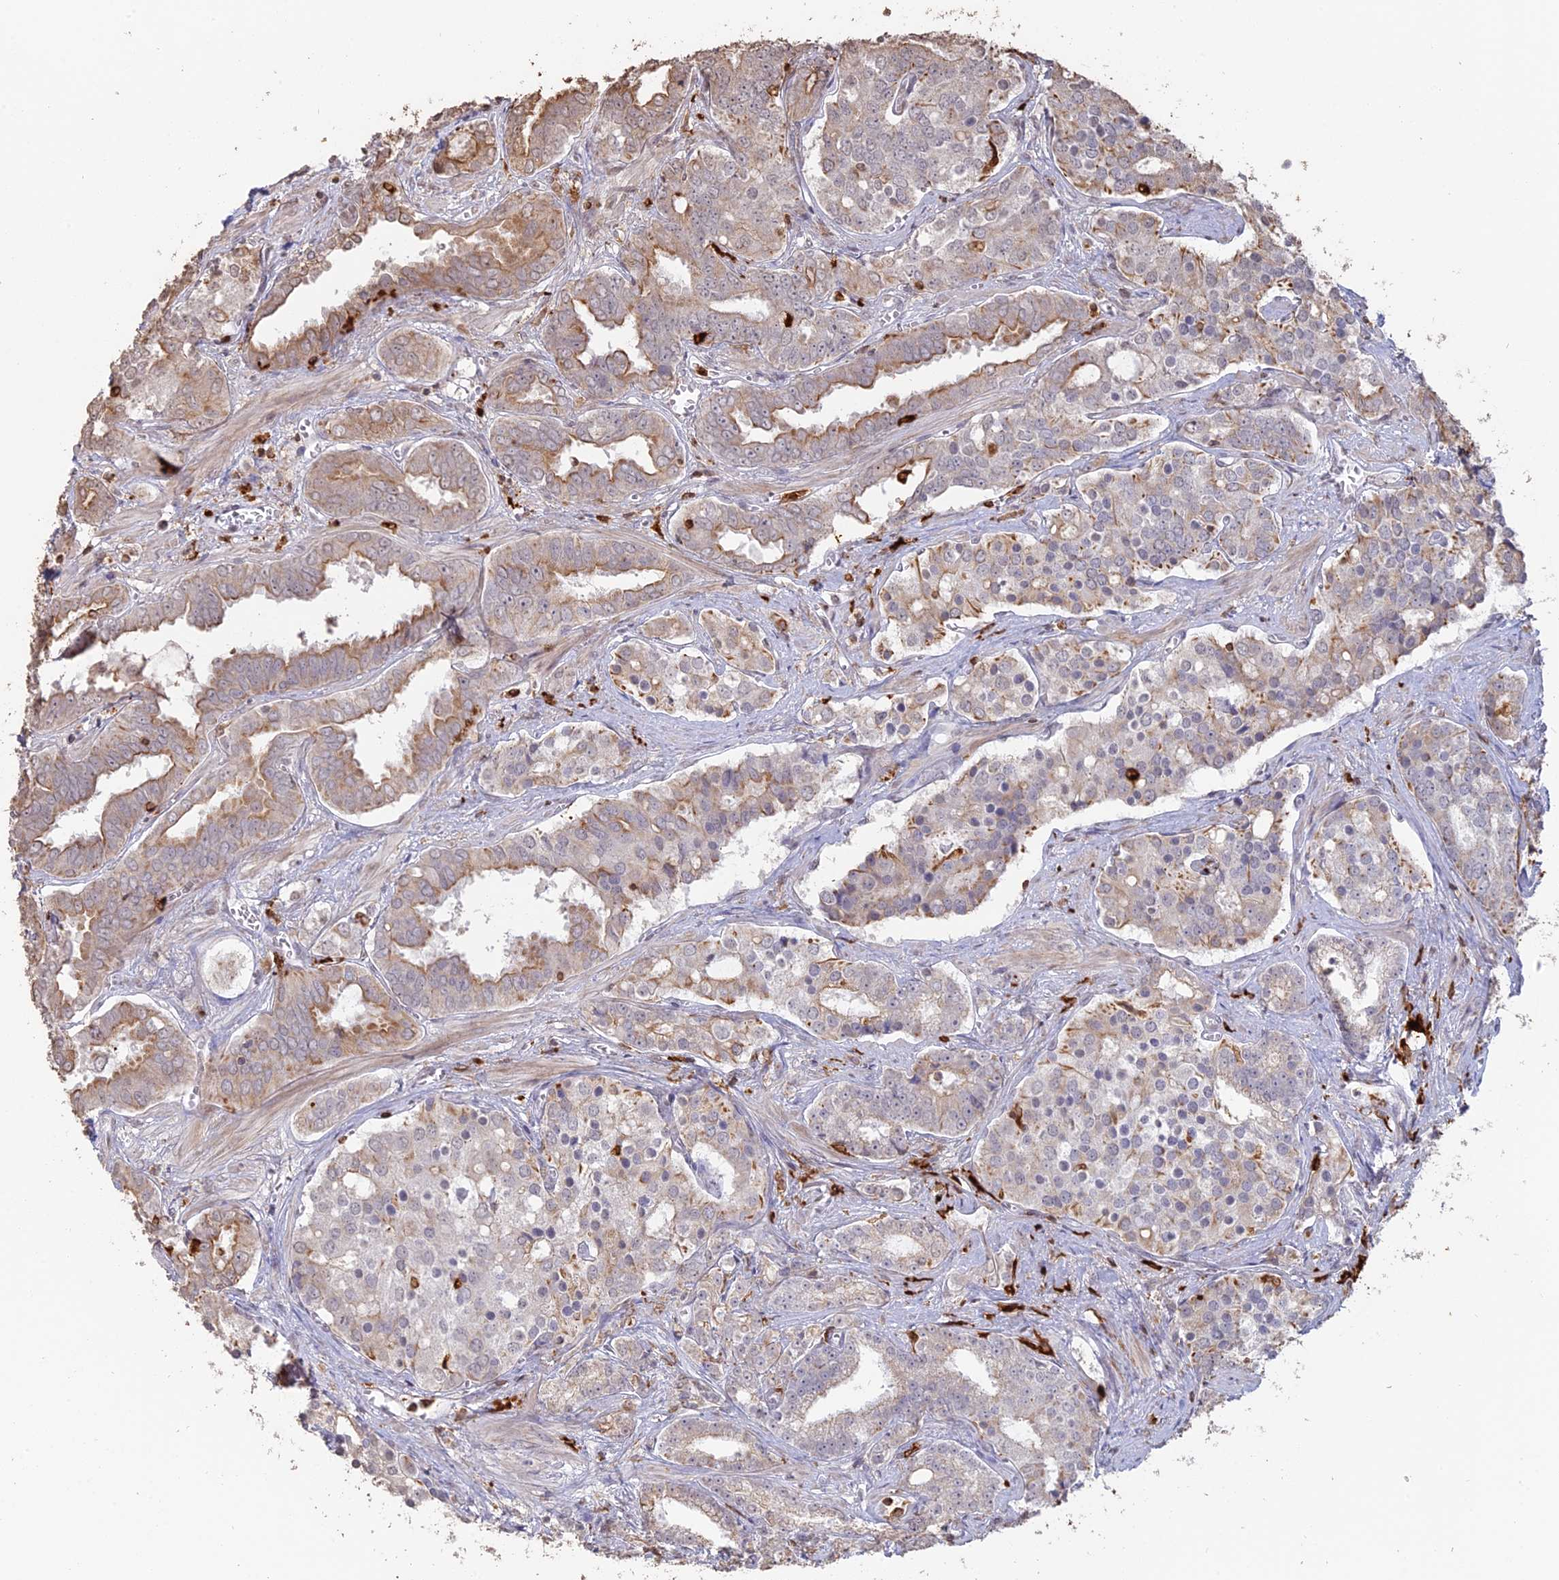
{"staining": {"intensity": "weak", "quantity": "<25%", "location": "cytoplasmic/membranous"}, "tissue": "prostate cancer", "cell_type": "Tumor cells", "image_type": "cancer", "snomed": [{"axis": "morphology", "description": "Adenocarcinoma, High grade"}, {"axis": "topography", "description": "Prostate"}], "caption": "Tumor cells show no significant protein expression in prostate cancer. (Stains: DAB (3,3'-diaminobenzidine) IHC with hematoxylin counter stain, Microscopy: brightfield microscopy at high magnification).", "gene": "APOBR", "patient": {"sex": "male", "age": 67}}